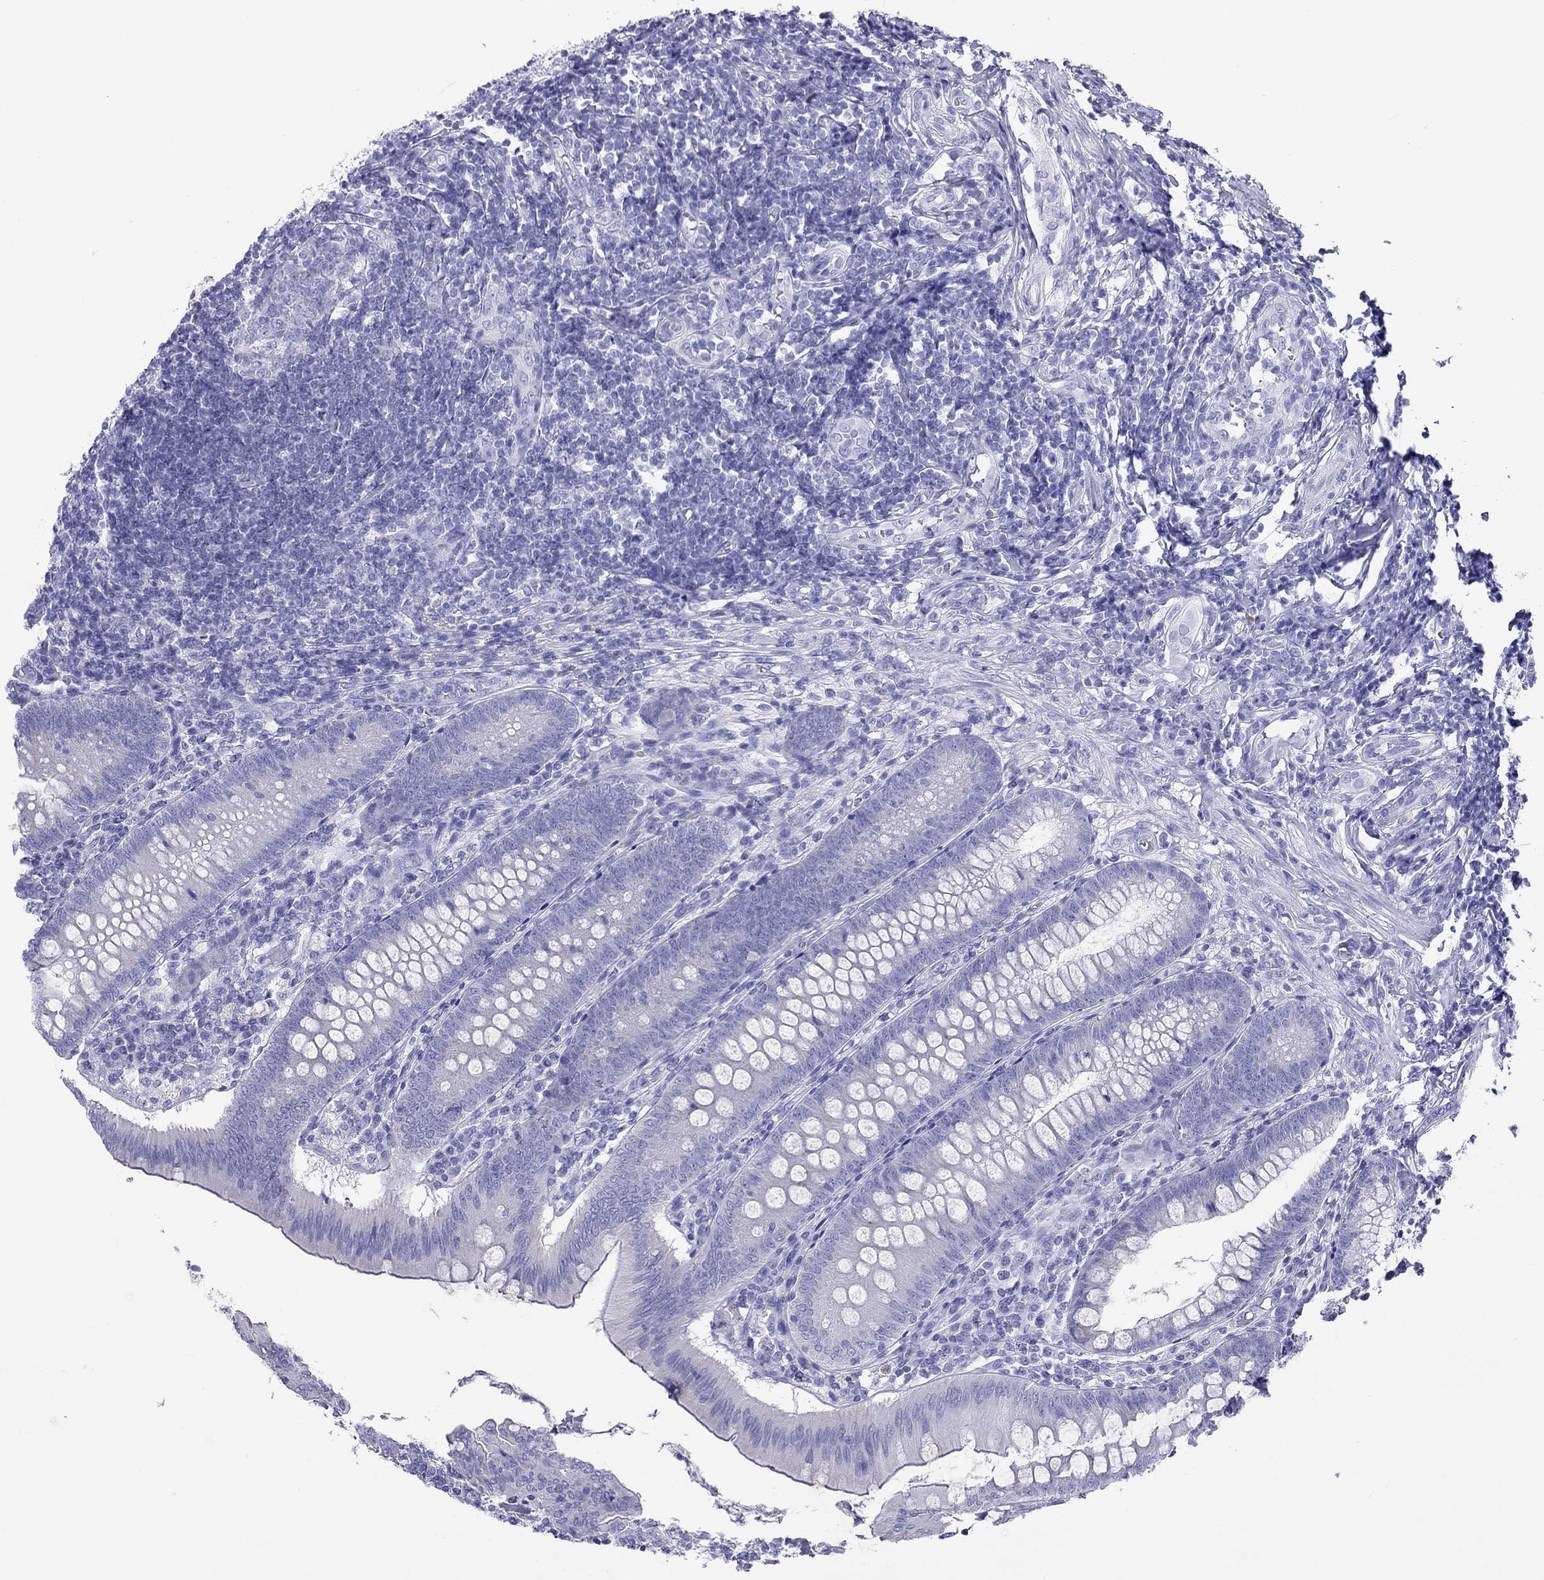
{"staining": {"intensity": "negative", "quantity": "none", "location": "none"}, "tissue": "appendix", "cell_type": "Glandular cells", "image_type": "normal", "snomed": [{"axis": "morphology", "description": "Normal tissue, NOS"}, {"axis": "morphology", "description": "Inflammation, NOS"}, {"axis": "topography", "description": "Appendix"}], "caption": "High power microscopy histopathology image of an IHC micrograph of normal appendix, revealing no significant expression in glandular cells. Brightfield microscopy of IHC stained with DAB (brown) and hematoxylin (blue), captured at high magnification.", "gene": "DPY19L2", "patient": {"sex": "male", "age": 16}}